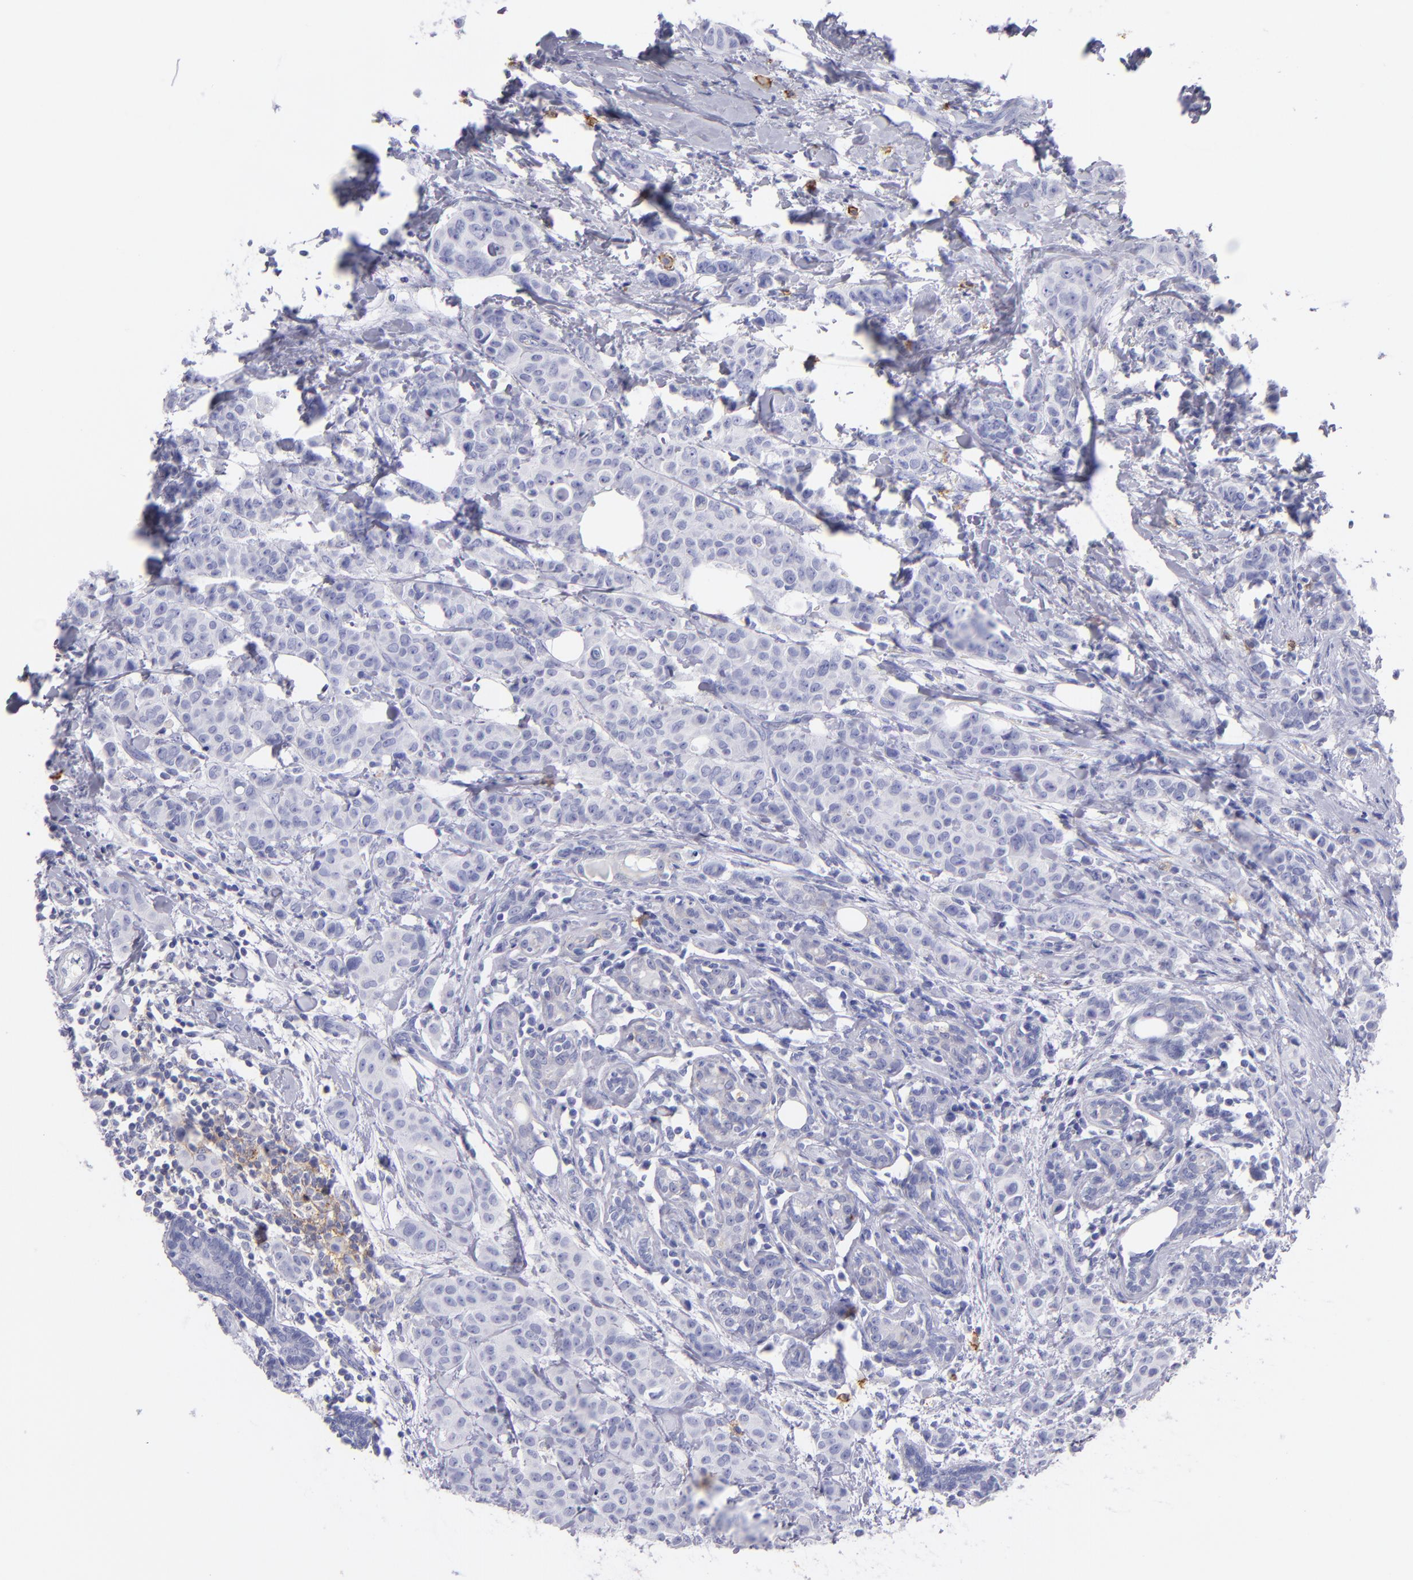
{"staining": {"intensity": "negative", "quantity": "none", "location": "none"}, "tissue": "breast cancer", "cell_type": "Tumor cells", "image_type": "cancer", "snomed": [{"axis": "morphology", "description": "Duct carcinoma"}, {"axis": "topography", "description": "Breast"}], "caption": "Immunohistochemistry (IHC) of breast infiltrating ductal carcinoma exhibits no staining in tumor cells.", "gene": "CD82", "patient": {"sex": "female", "age": 40}}